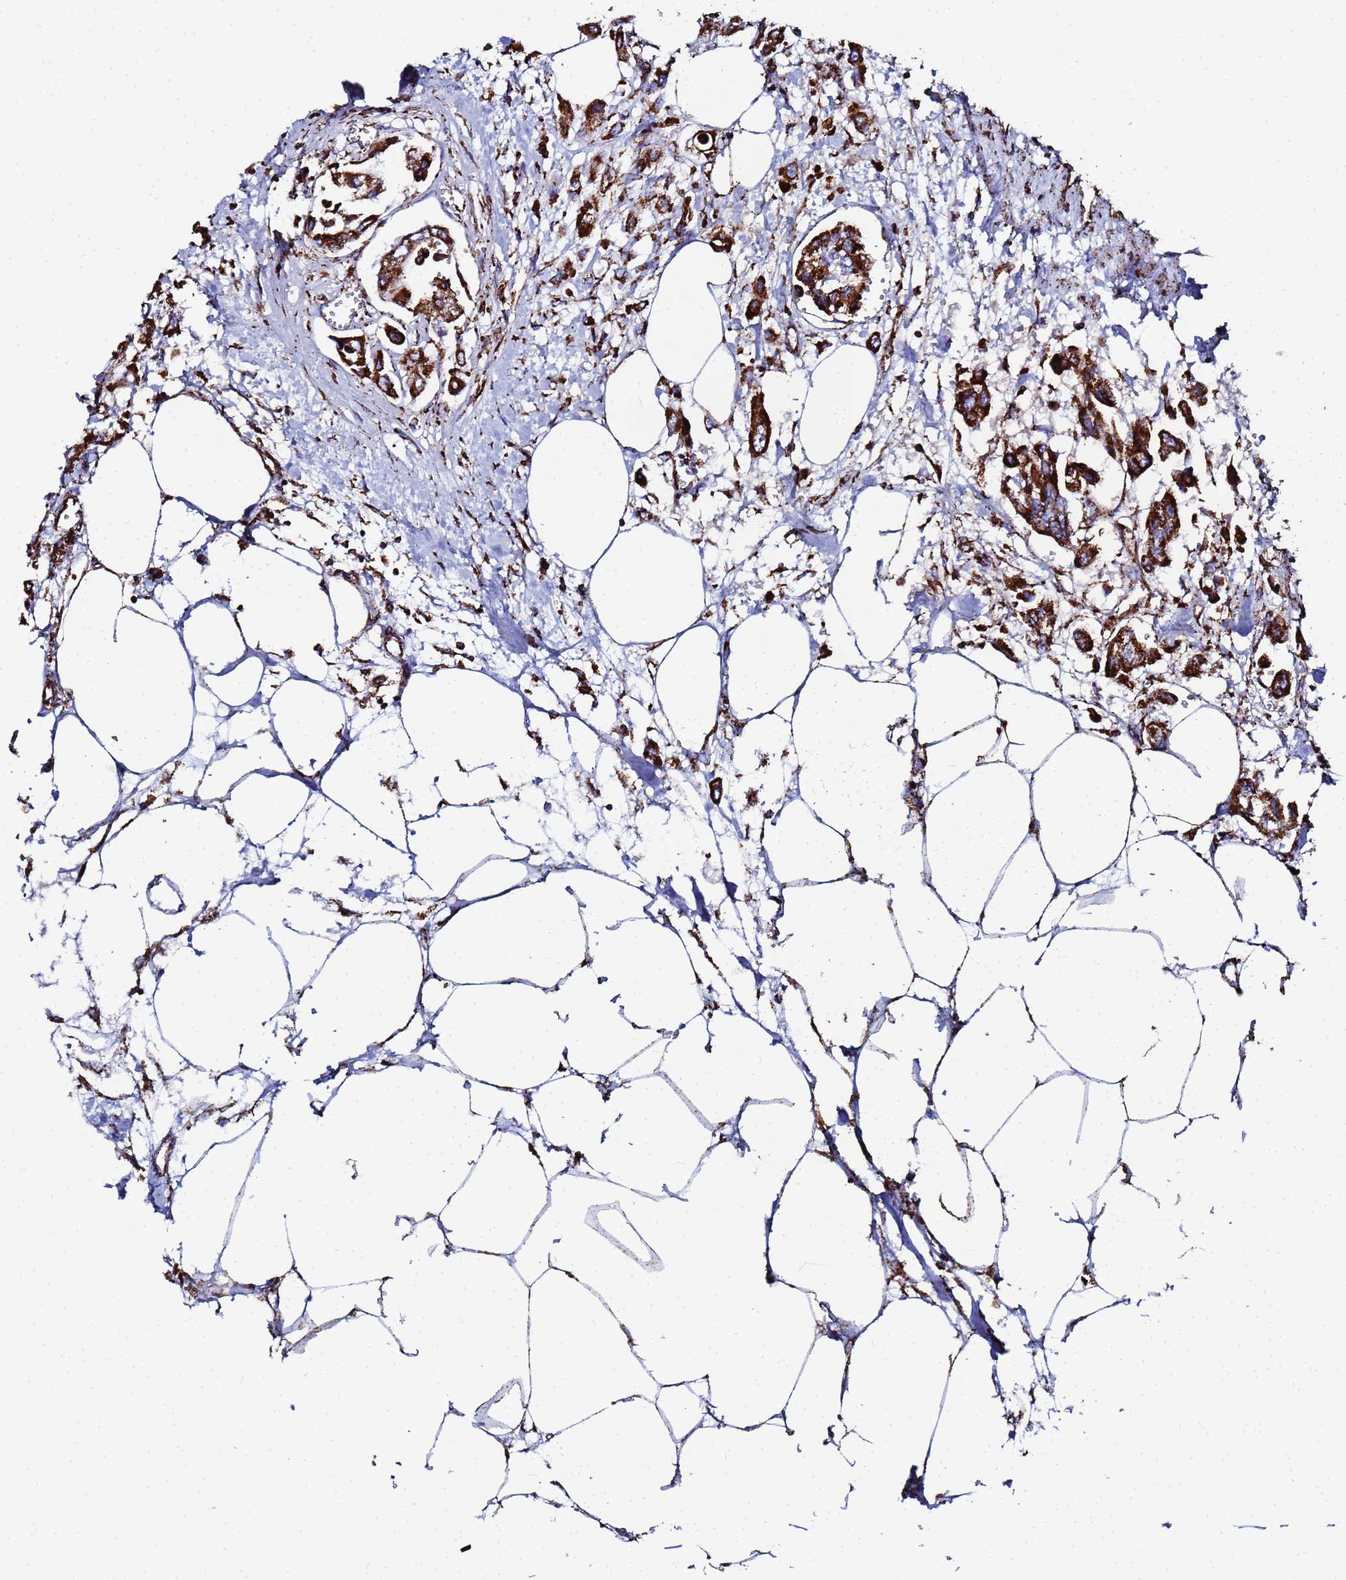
{"staining": {"intensity": "strong", "quantity": ">75%", "location": "cytoplasmic/membranous"}, "tissue": "urothelial cancer", "cell_type": "Tumor cells", "image_type": "cancer", "snomed": [{"axis": "morphology", "description": "Urothelial carcinoma, High grade"}, {"axis": "topography", "description": "Urinary bladder"}], "caption": "DAB (3,3'-diaminobenzidine) immunohistochemical staining of high-grade urothelial carcinoma displays strong cytoplasmic/membranous protein expression in about >75% of tumor cells. Nuclei are stained in blue.", "gene": "GLUD1", "patient": {"sex": "male", "age": 67}}